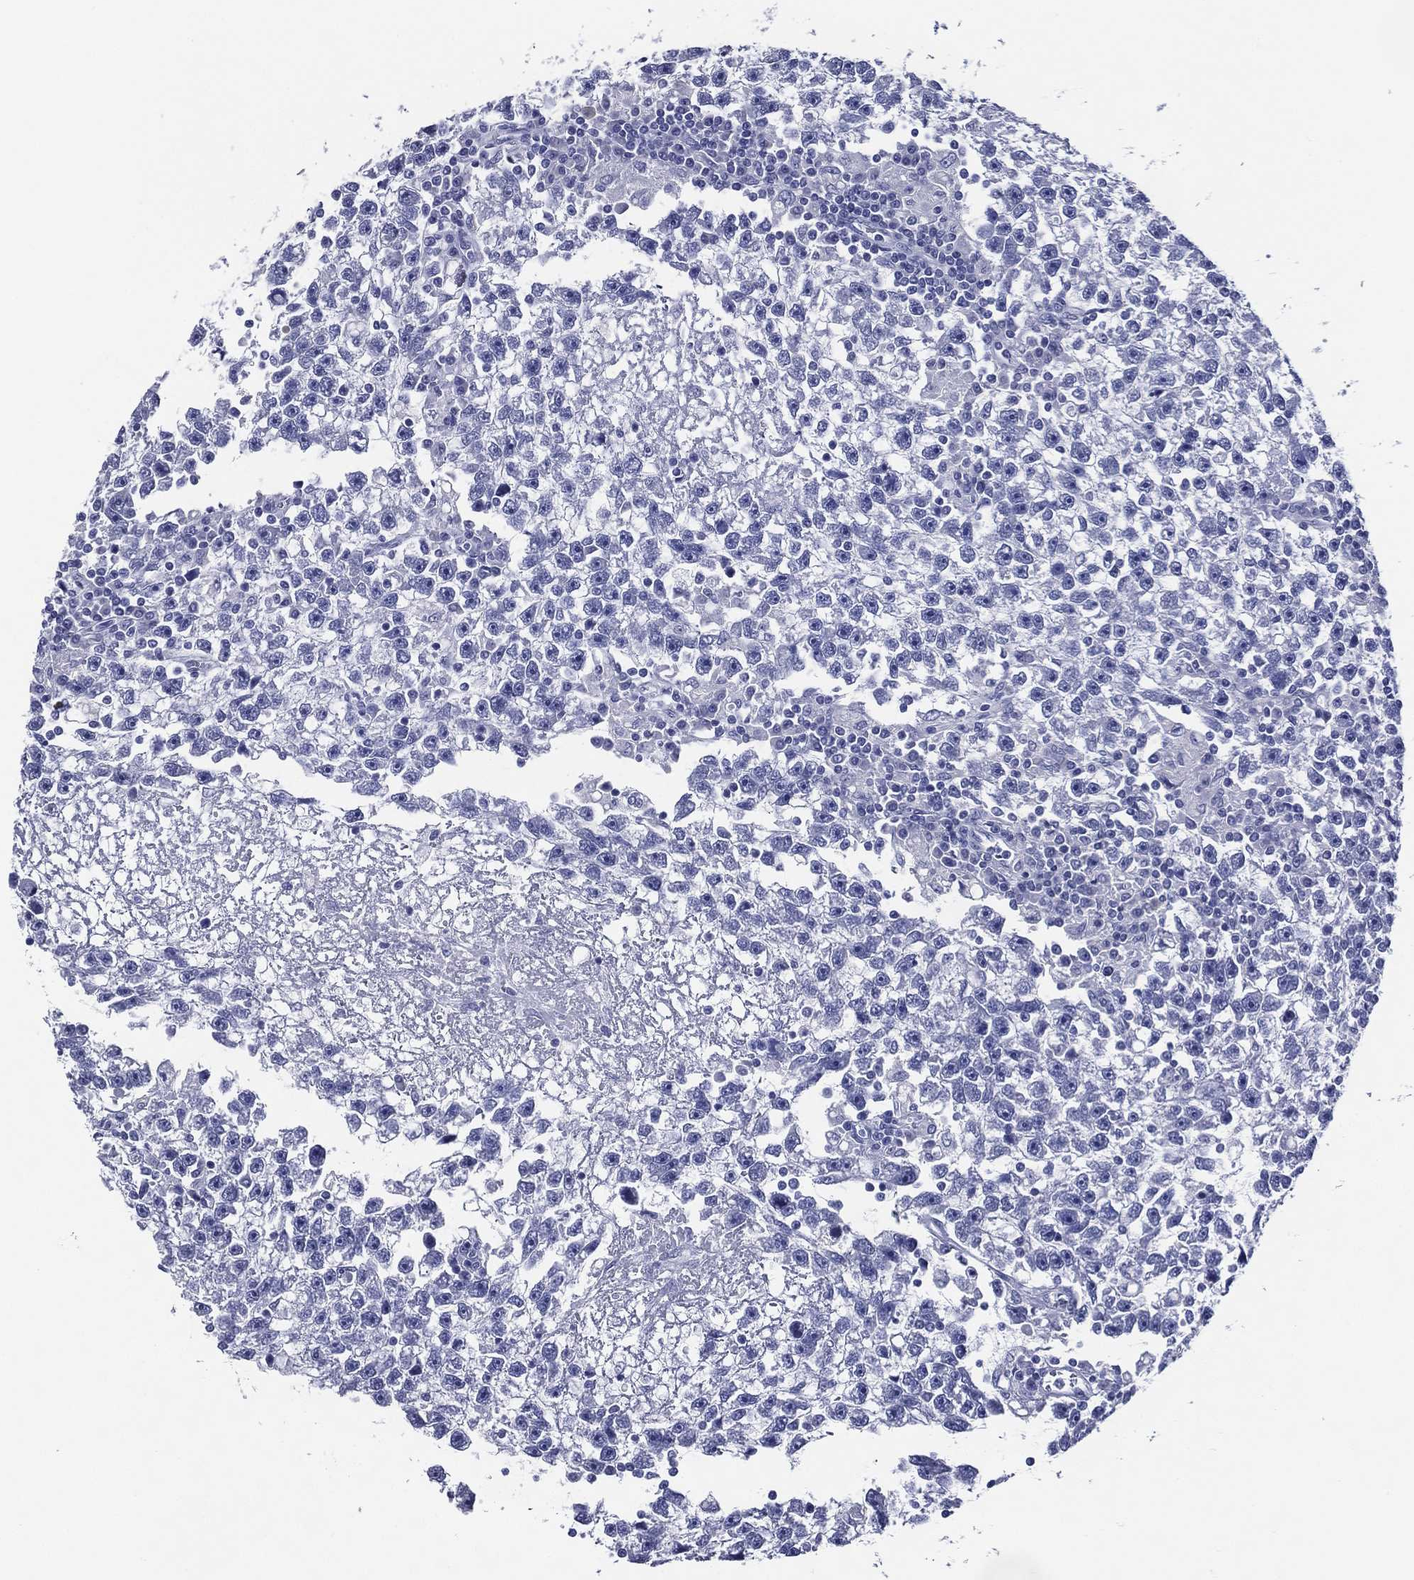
{"staining": {"intensity": "negative", "quantity": "none", "location": "none"}, "tissue": "testis cancer", "cell_type": "Tumor cells", "image_type": "cancer", "snomed": [{"axis": "morphology", "description": "Seminoma, NOS"}, {"axis": "topography", "description": "Testis"}], "caption": "A histopathology image of human testis cancer is negative for staining in tumor cells.", "gene": "ACE2", "patient": {"sex": "male", "age": 47}}